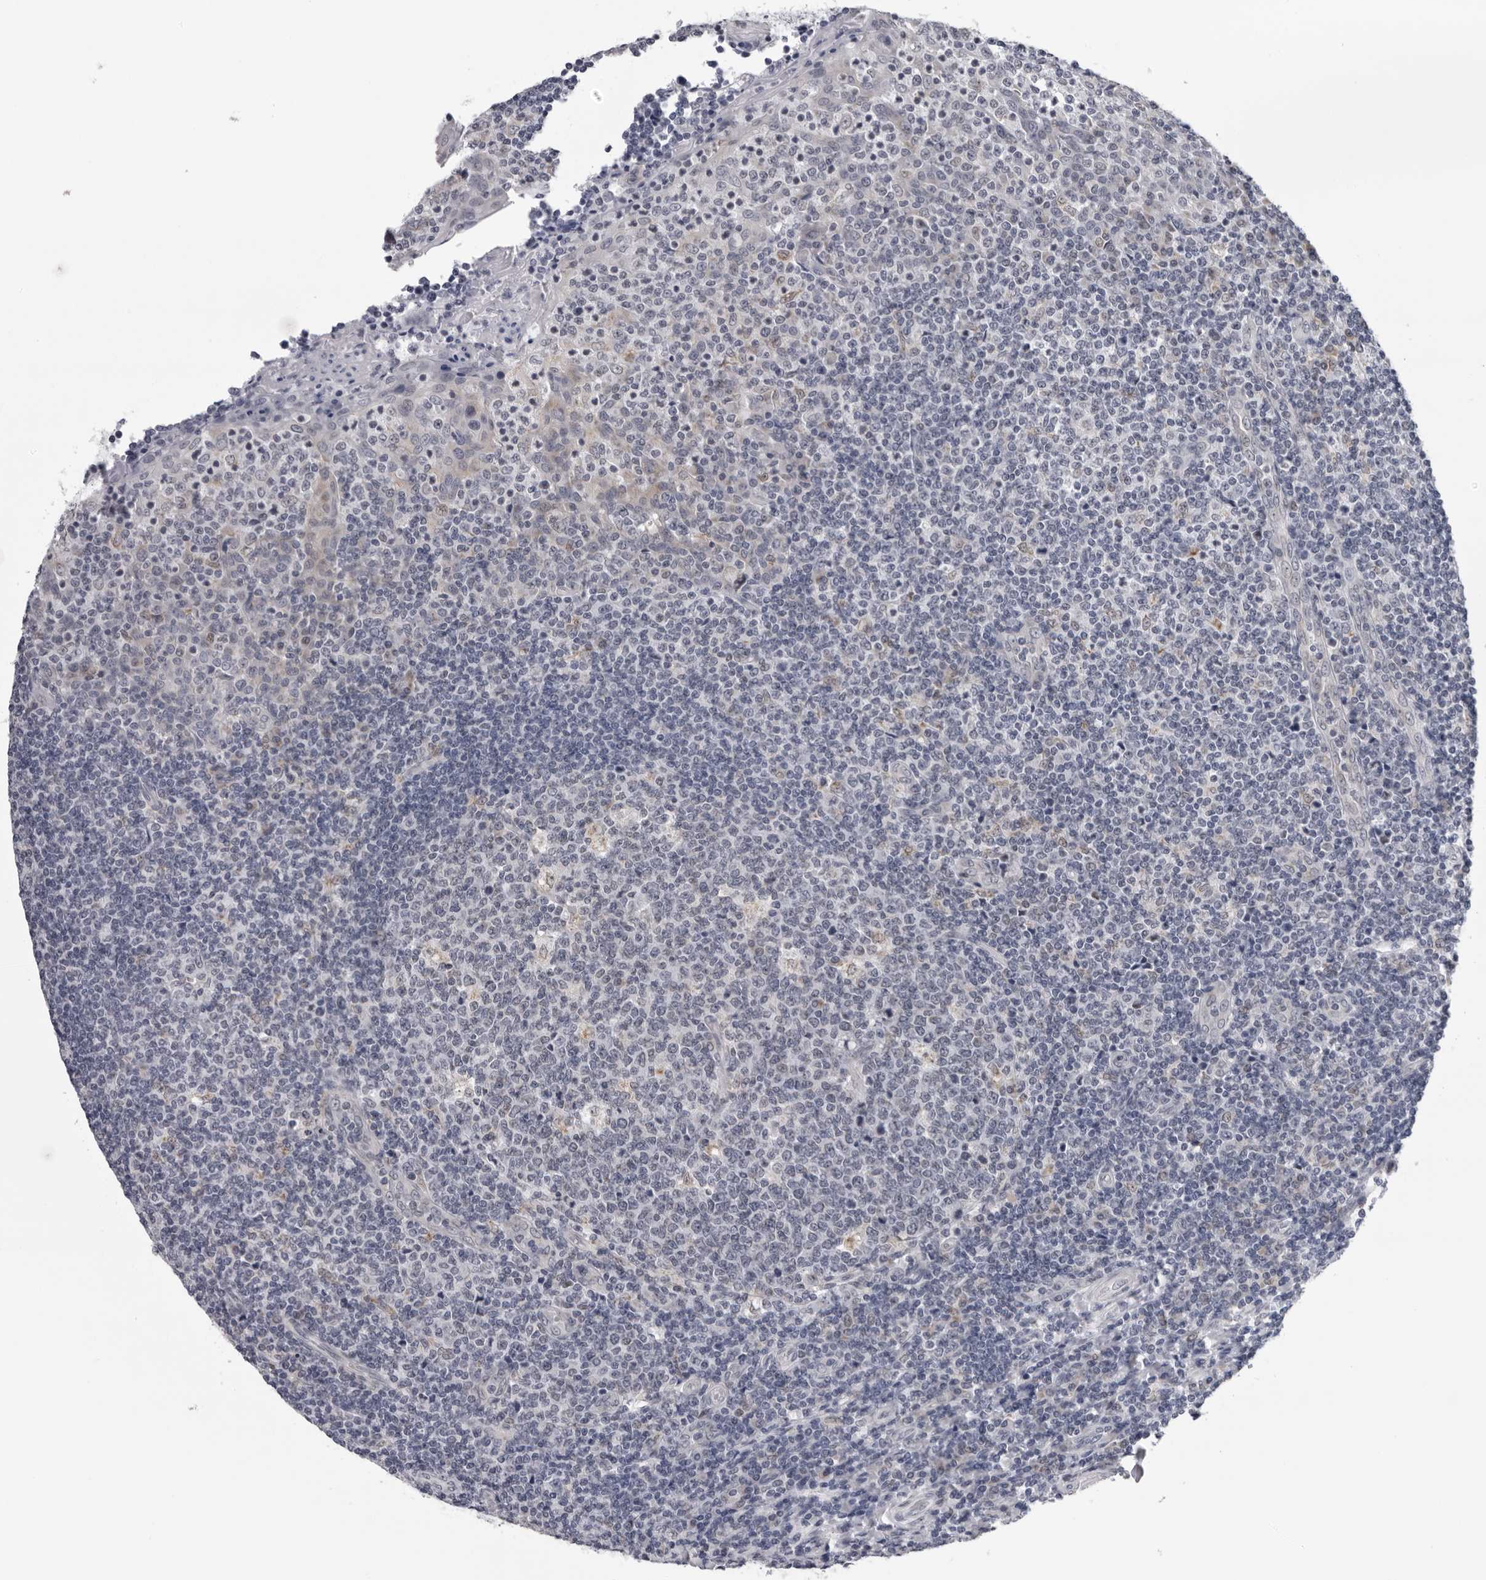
{"staining": {"intensity": "negative", "quantity": "none", "location": "none"}, "tissue": "tonsil", "cell_type": "Germinal center cells", "image_type": "normal", "snomed": [{"axis": "morphology", "description": "Normal tissue, NOS"}, {"axis": "topography", "description": "Tonsil"}], "caption": "An IHC photomicrograph of benign tonsil is shown. There is no staining in germinal center cells of tonsil.", "gene": "CPT2", "patient": {"sex": "female", "age": 19}}